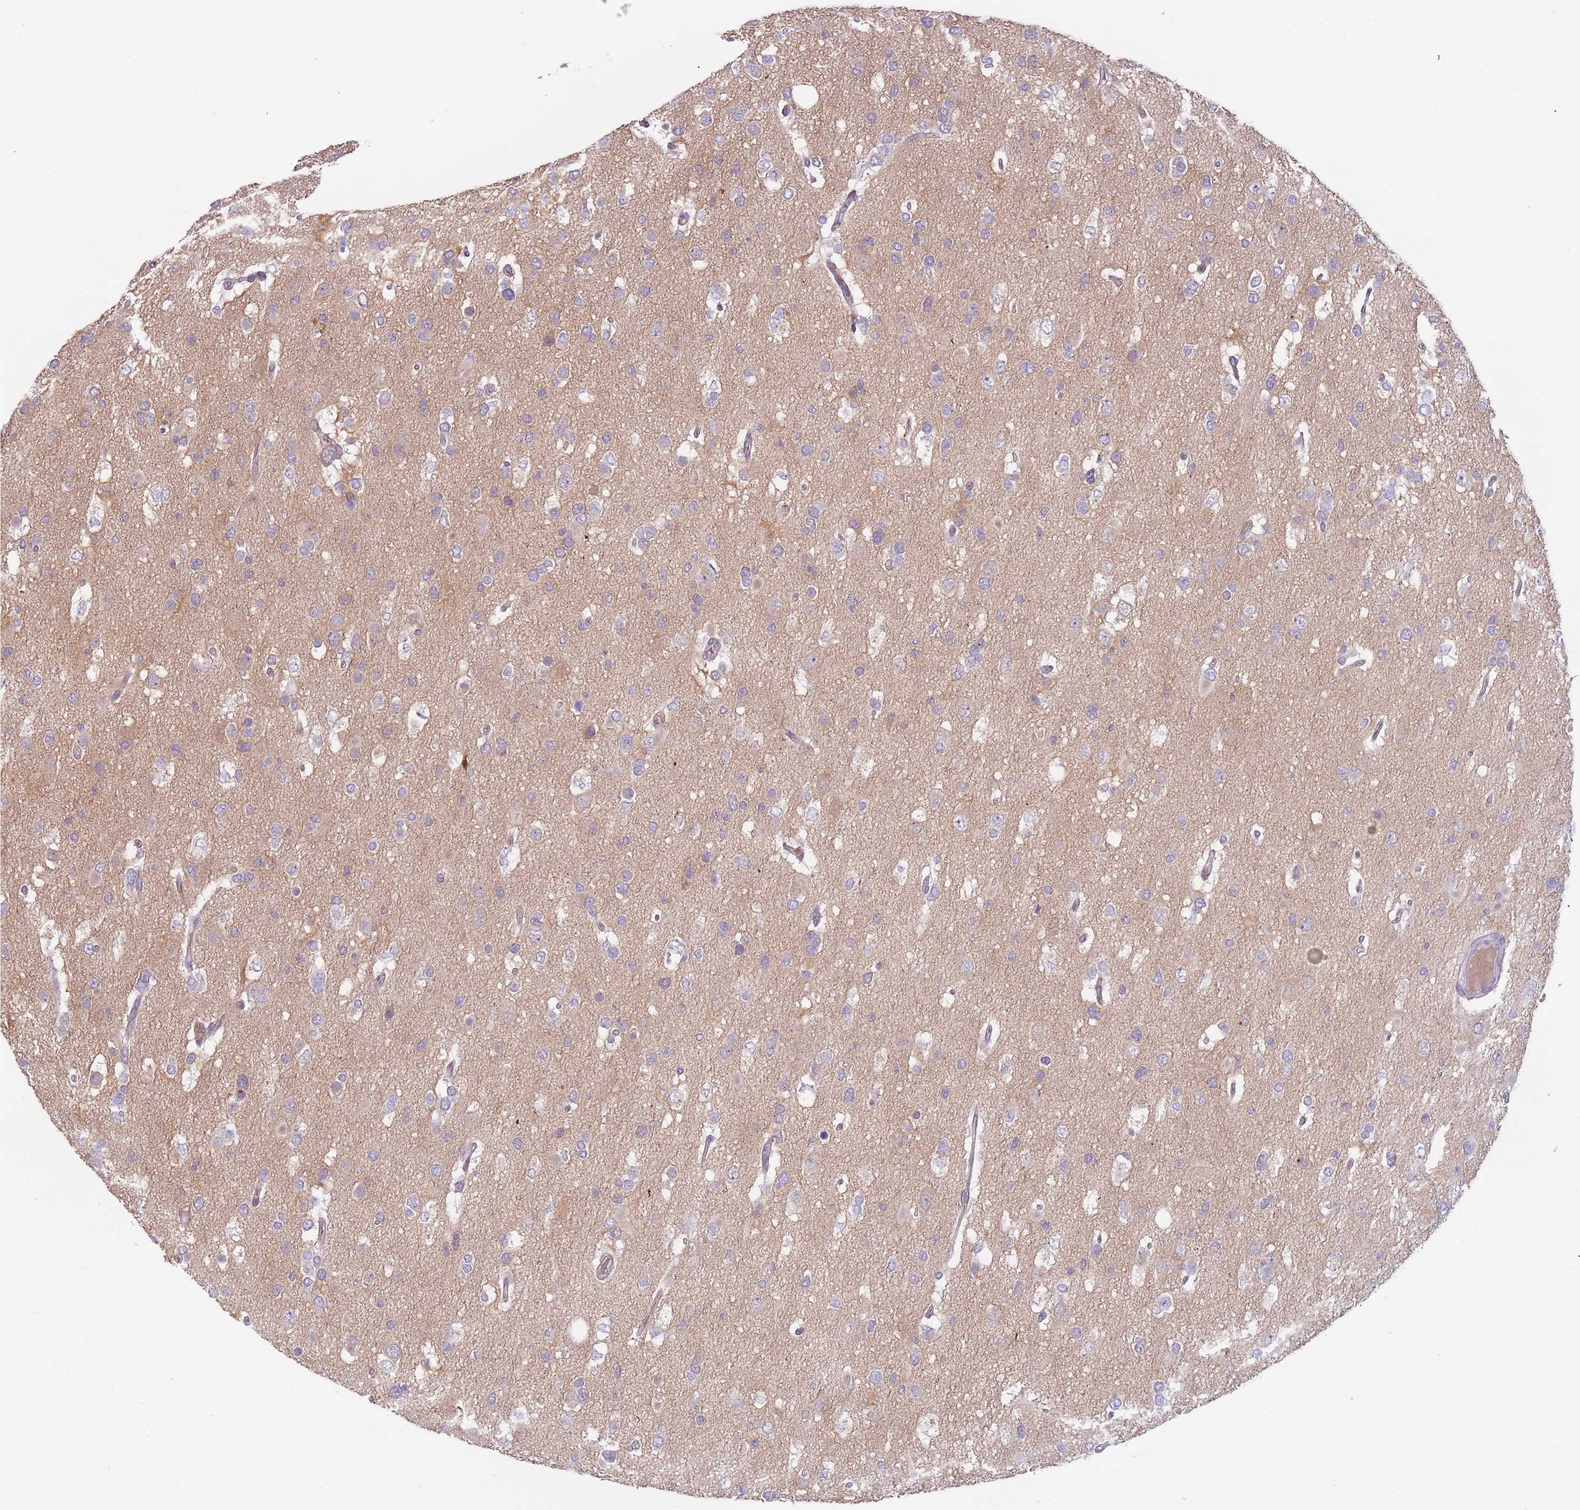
{"staining": {"intensity": "negative", "quantity": "none", "location": "none"}, "tissue": "glioma", "cell_type": "Tumor cells", "image_type": "cancer", "snomed": [{"axis": "morphology", "description": "Glioma, malignant, High grade"}, {"axis": "topography", "description": "Brain"}], "caption": "A high-resolution micrograph shows immunohistochemistry staining of malignant glioma (high-grade), which displays no significant expression in tumor cells.", "gene": "VWCE", "patient": {"sex": "male", "age": 53}}